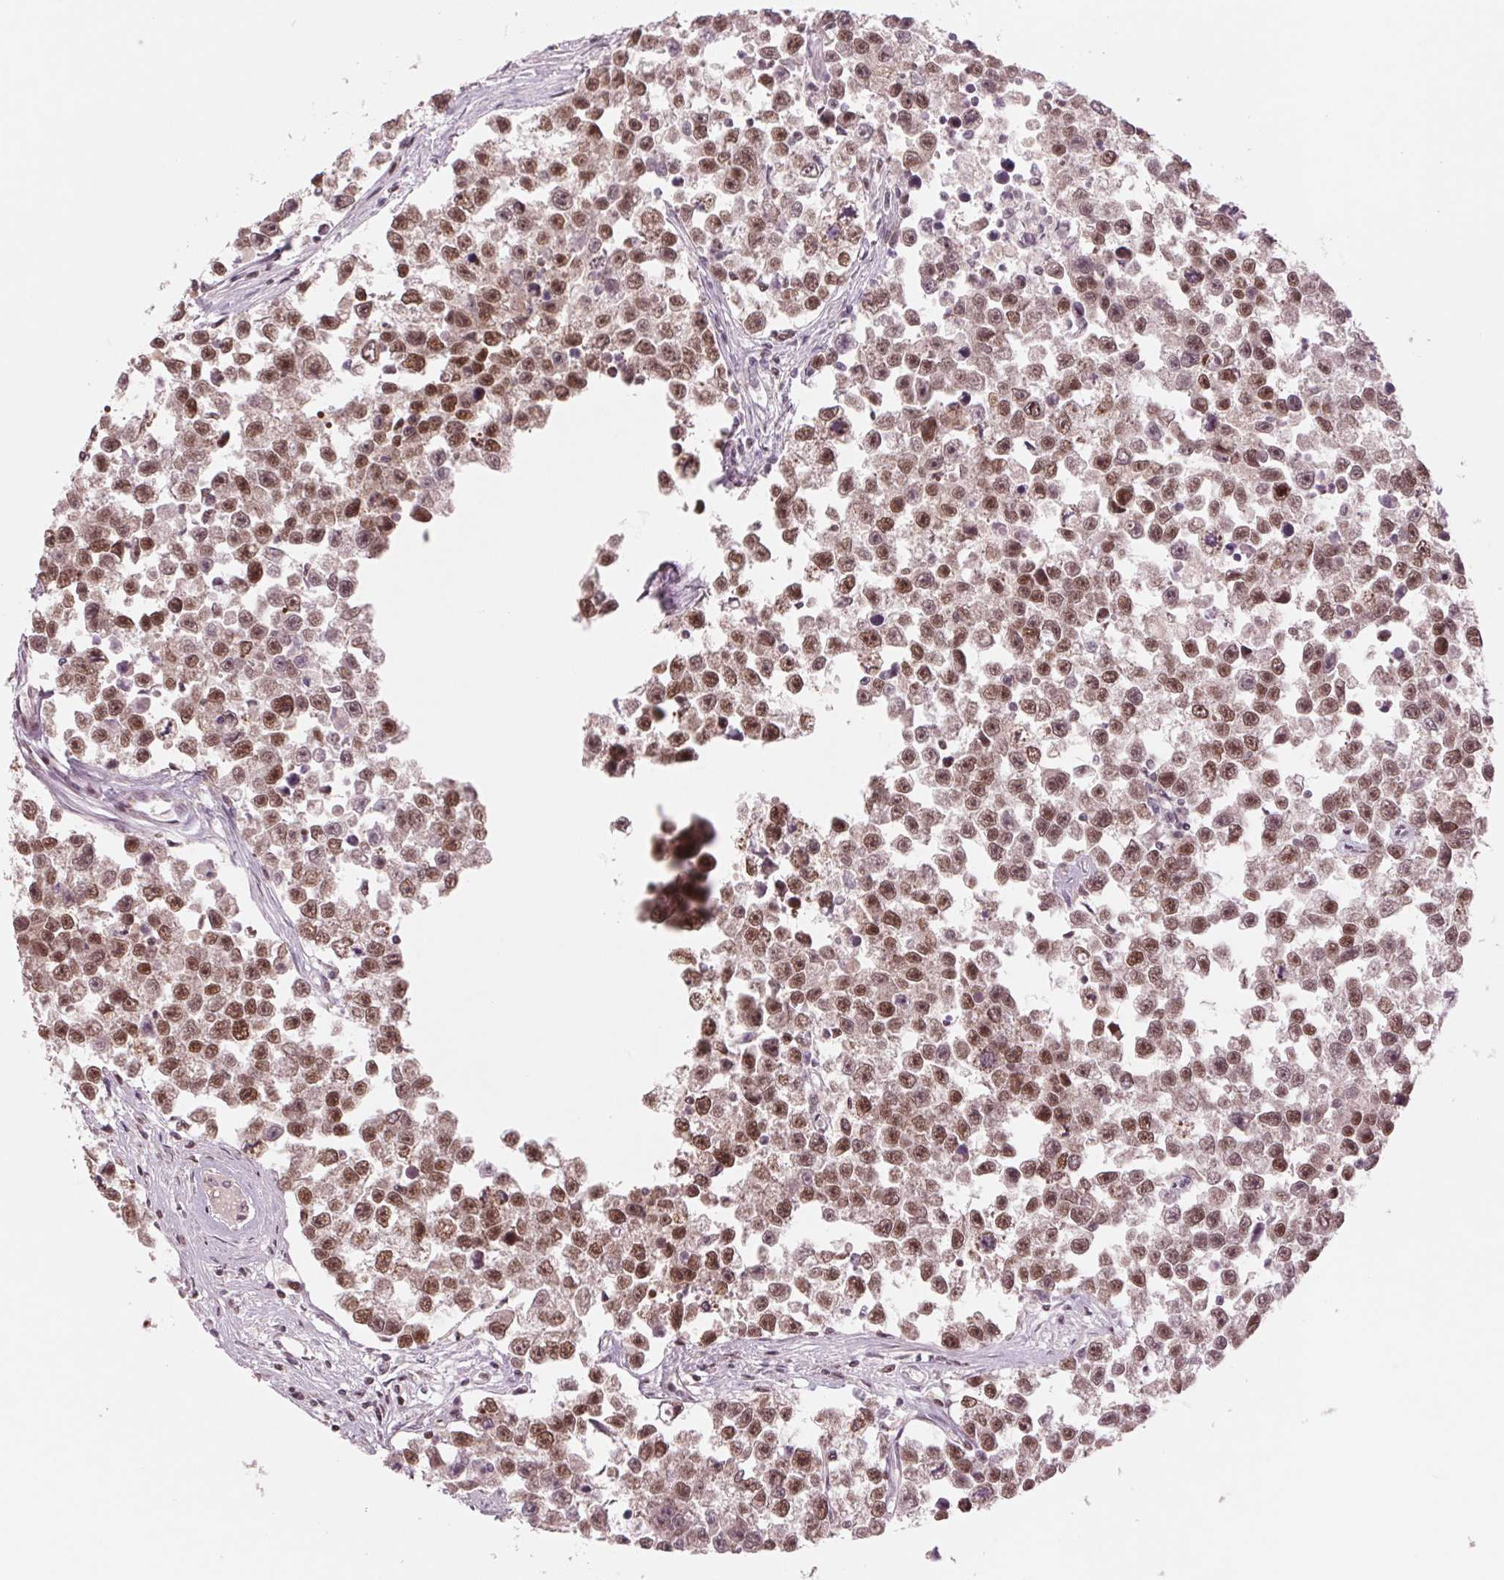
{"staining": {"intensity": "moderate", "quantity": ">75%", "location": "nuclear"}, "tissue": "testis cancer", "cell_type": "Tumor cells", "image_type": "cancer", "snomed": [{"axis": "morphology", "description": "Seminoma, NOS"}, {"axis": "topography", "description": "Testis"}], "caption": "The immunohistochemical stain labels moderate nuclear expression in tumor cells of testis cancer tissue. The protein is shown in brown color, while the nuclei are stained blue.", "gene": "TTLL9", "patient": {"sex": "male", "age": 26}}